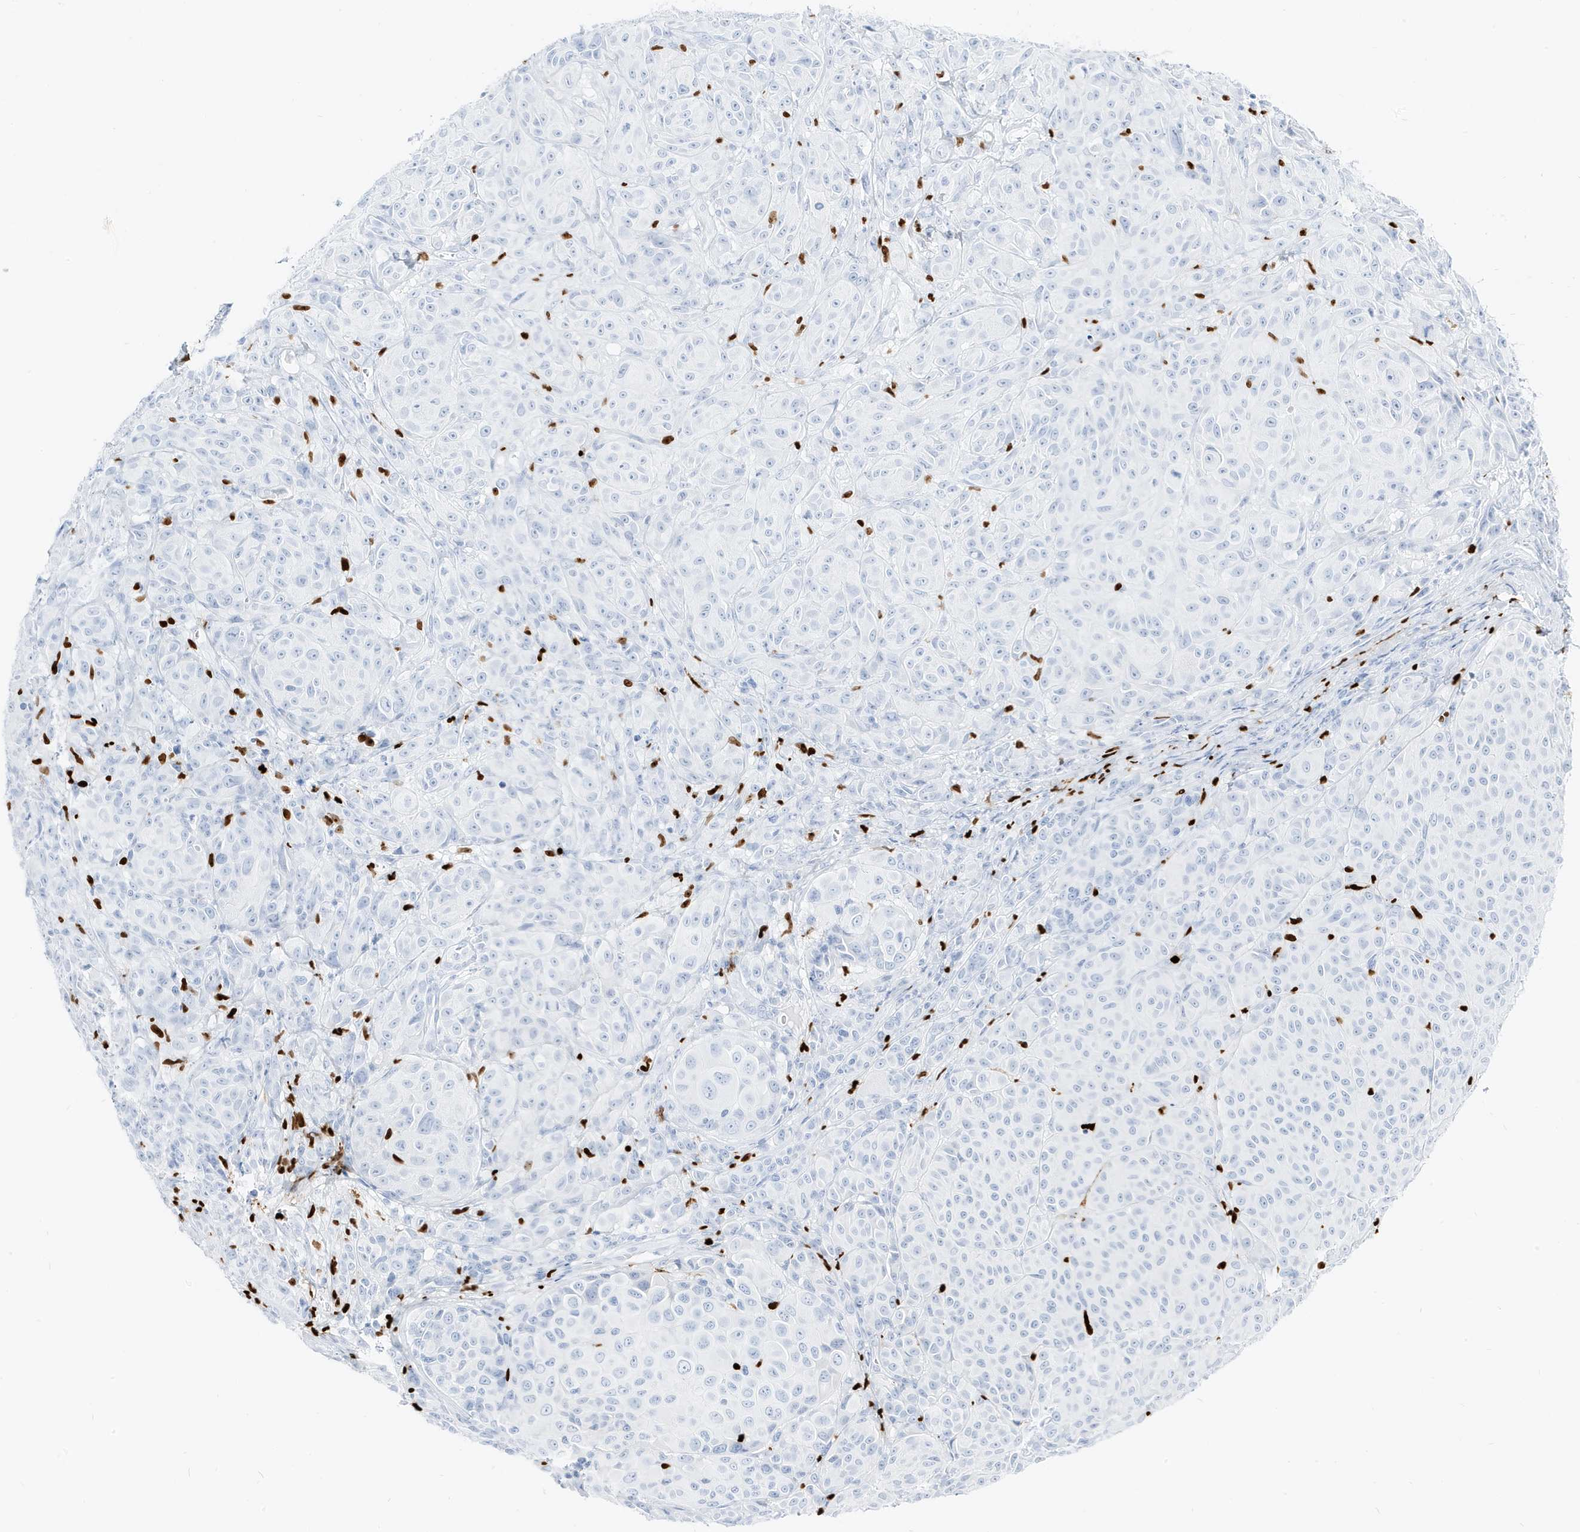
{"staining": {"intensity": "negative", "quantity": "none", "location": "none"}, "tissue": "melanoma", "cell_type": "Tumor cells", "image_type": "cancer", "snomed": [{"axis": "morphology", "description": "Malignant melanoma, NOS"}, {"axis": "topography", "description": "Skin"}], "caption": "An IHC micrograph of melanoma is shown. There is no staining in tumor cells of melanoma. Nuclei are stained in blue.", "gene": "MNDA", "patient": {"sex": "male", "age": 73}}